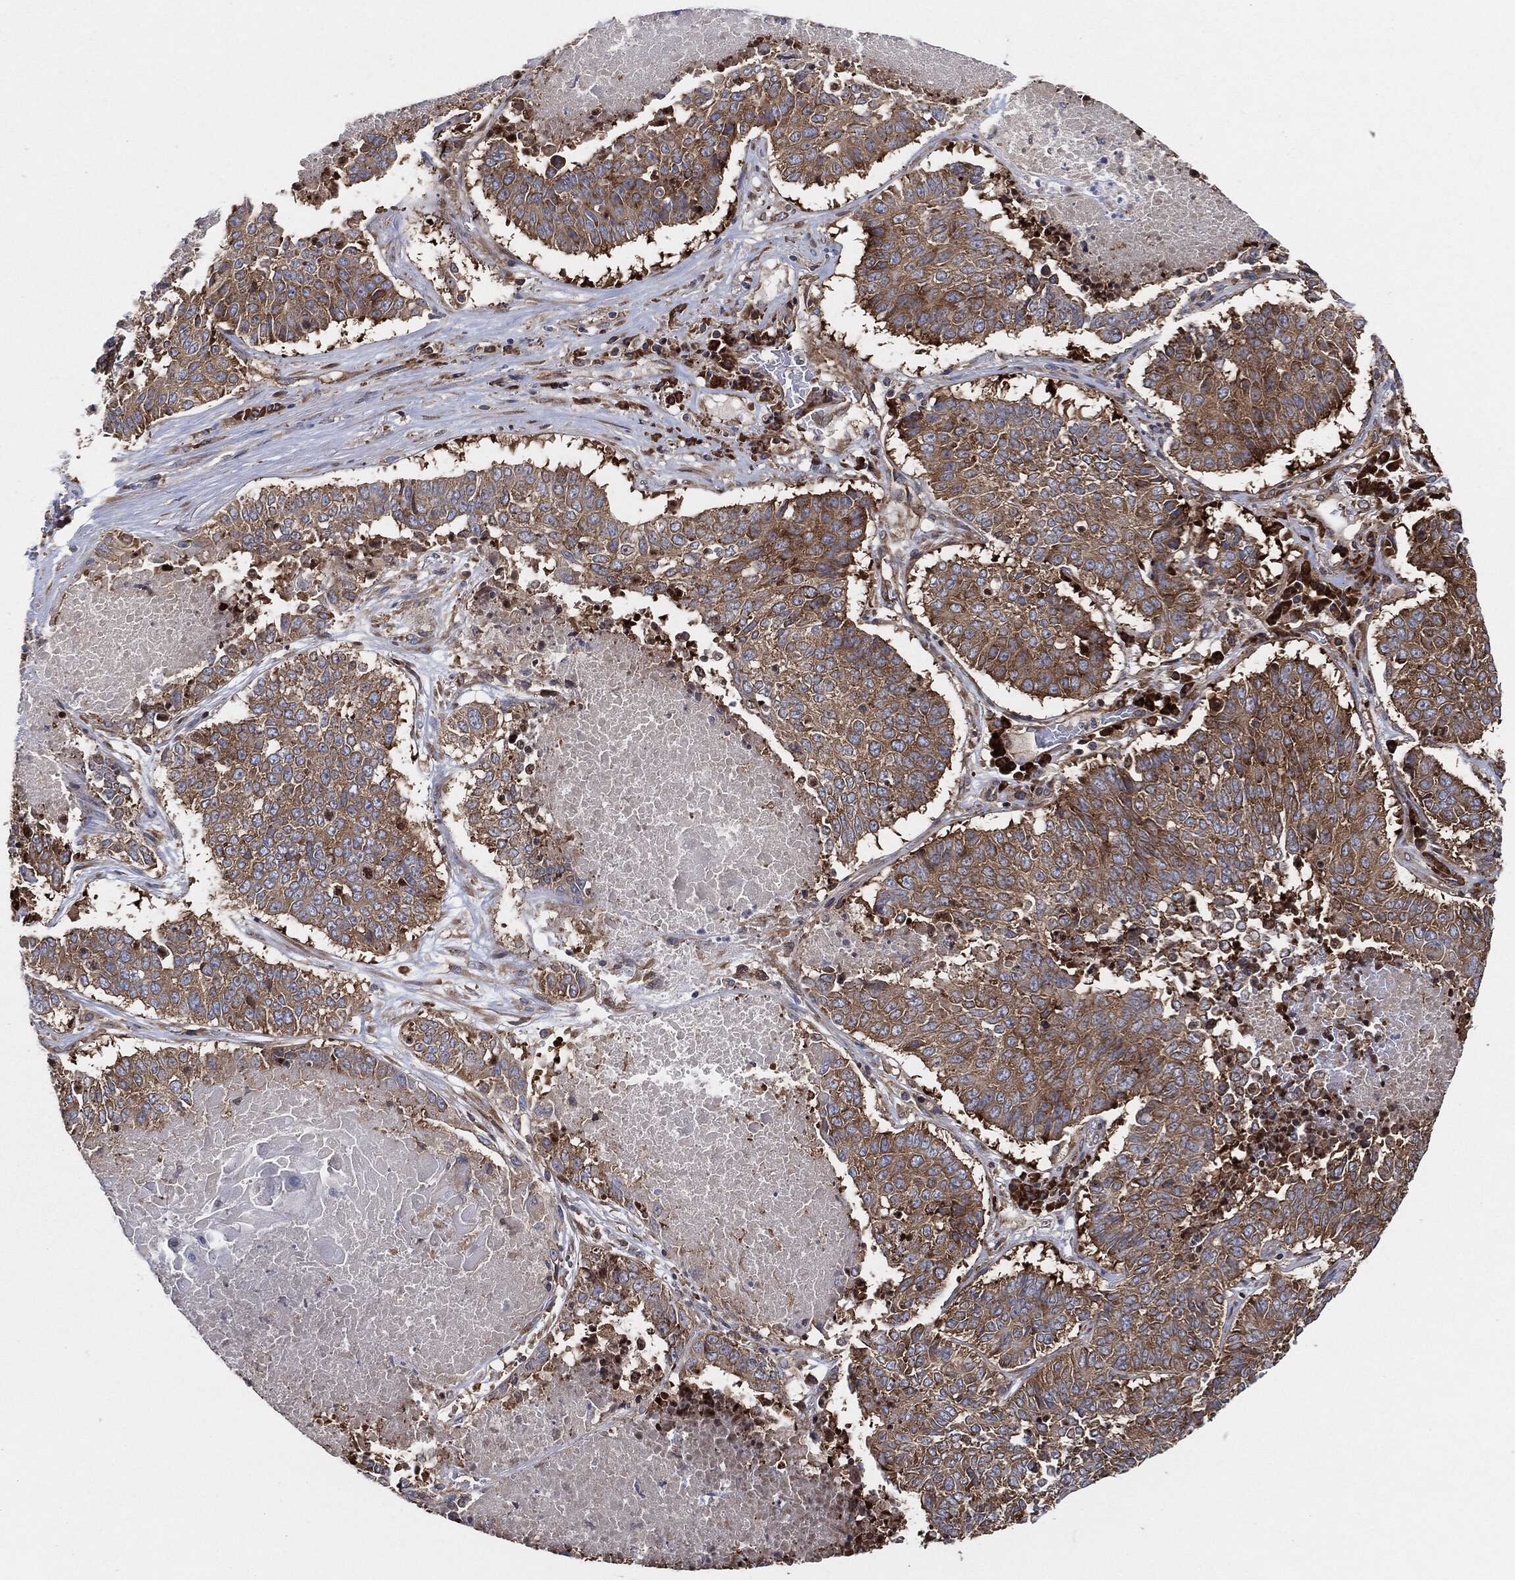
{"staining": {"intensity": "moderate", "quantity": "25%-75%", "location": "cytoplasmic/membranous"}, "tissue": "lung cancer", "cell_type": "Tumor cells", "image_type": "cancer", "snomed": [{"axis": "morphology", "description": "Squamous cell carcinoma, NOS"}, {"axis": "topography", "description": "Lung"}], "caption": "Immunohistochemistry histopathology image of neoplastic tissue: human lung cancer stained using immunohistochemistry demonstrates medium levels of moderate protein expression localized specifically in the cytoplasmic/membranous of tumor cells, appearing as a cytoplasmic/membranous brown color.", "gene": "EIF2S2", "patient": {"sex": "male", "age": 64}}